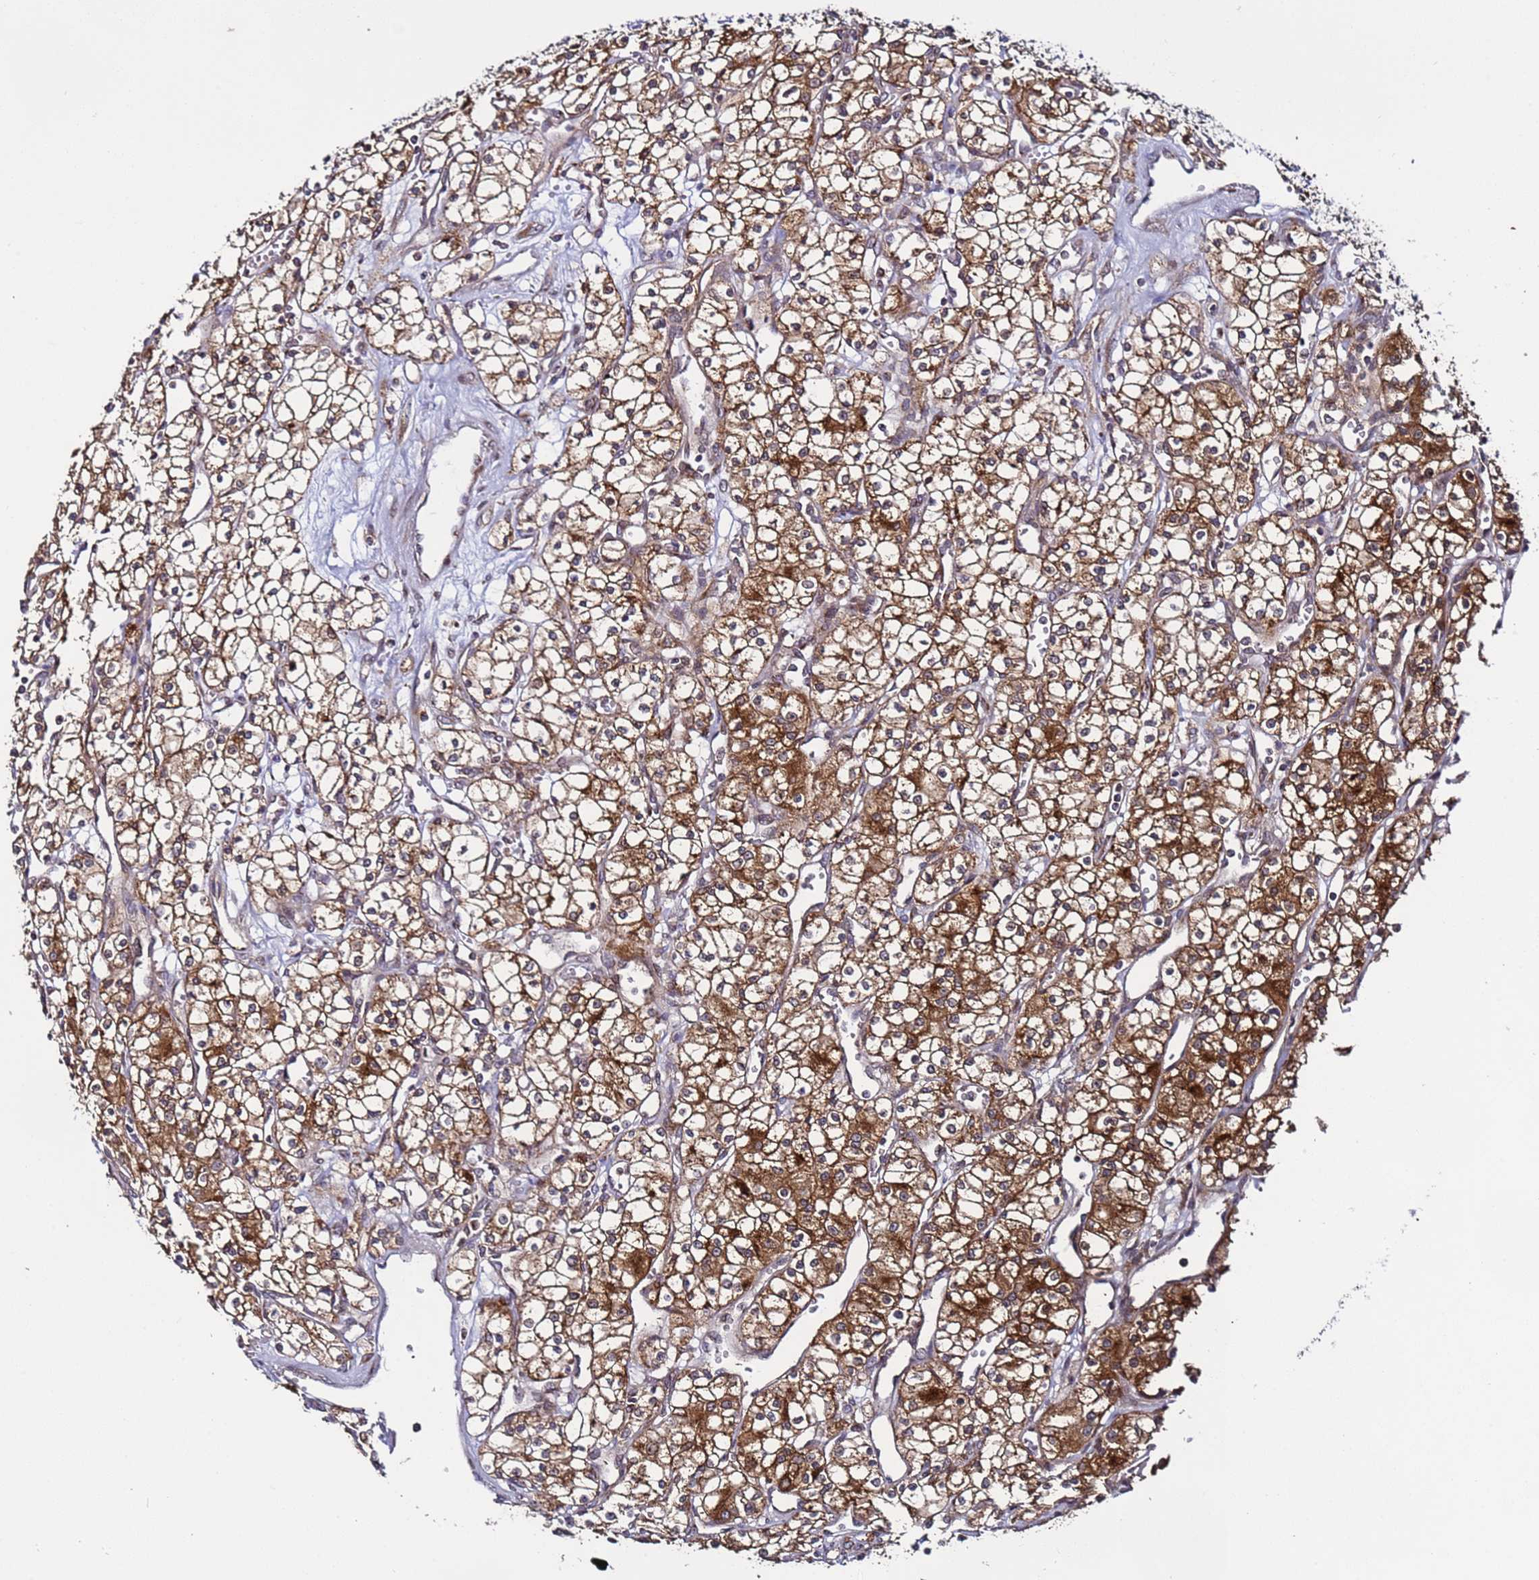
{"staining": {"intensity": "moderate", "quantity": ">75%", "location": "cytoplasmic/membranous"}, "tissue": "renal cancer", "cell_type": "Tumor cells", "image_type": "cancer", "snomed": [{"axis": "morphology", "description": "Adenocarcinoma, NOS"}, {"axis": "topography", "description": "Kidney"}], "caption": "IHC image of human renal cancer stained for a protein (brown), which demonstrates medium levels of moderate cytoplasmic/membranous expression in about >75% of tumor cells.", "gene": "TMEM176B", "patient": {"sex": "male", "age": 59}}